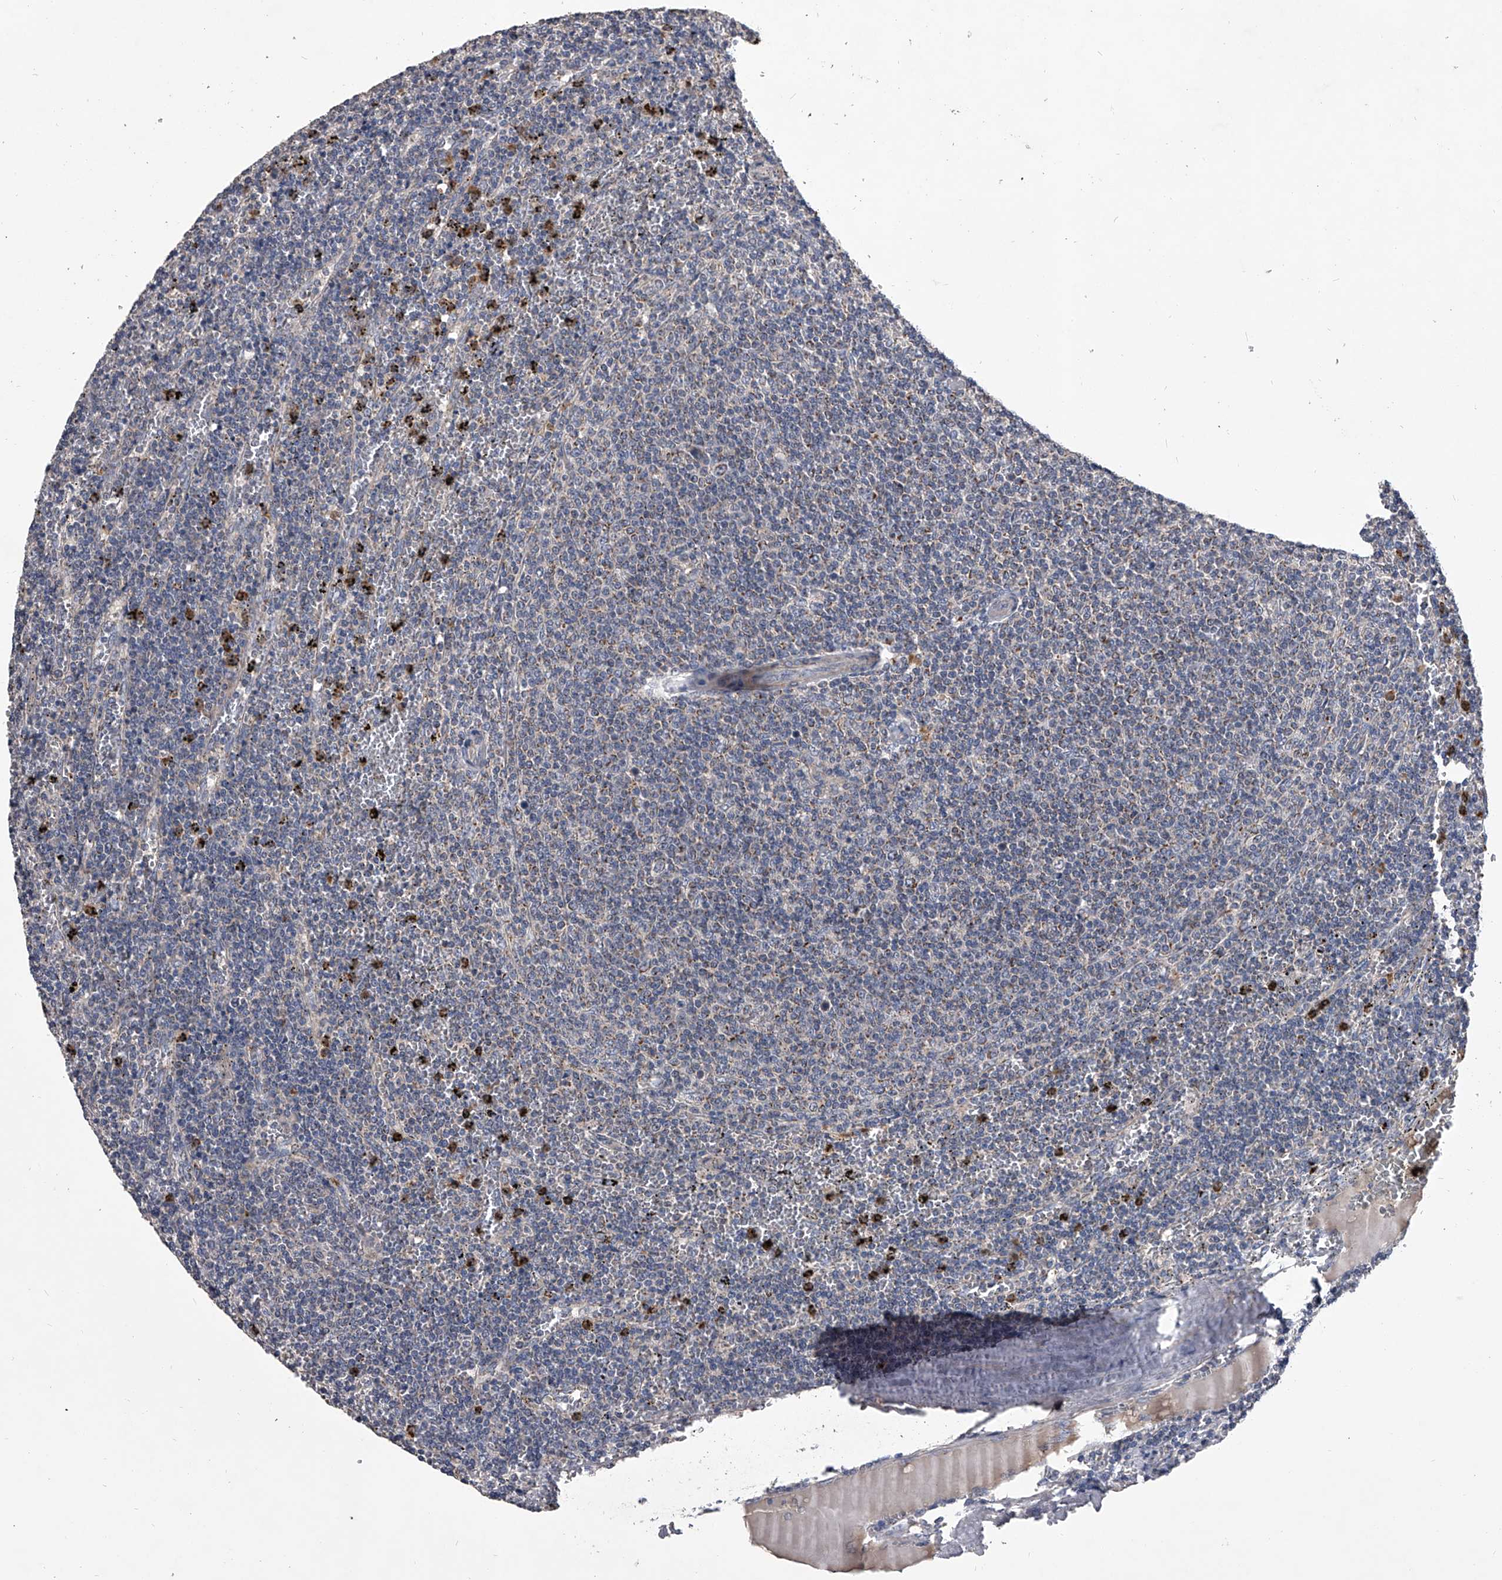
{"staining": {"intensity": "weak", "quantity": "<25%", "location": "cytoplasmic/membranous"}, "tissue": "lymphoma", "cell_type": "Tumor cells", "image_type": "cancer", "snomed": [{"axis": "morphology", "description": "Malignant lymphoma, non-Hodgkin's type, Low grade"}, {"axis": "topography", "description": "Spleen"}], "caption": "High magnification brightfield microscopy of malignant lymphoma, non-Hodgkin's type (low-grade) stained with DAB (brown) and counterstained with hematoxylin (blue): tumor cells show no significant positivity.", "gene": "NRP1", "patient": {"sex": "female", "age": 50}}